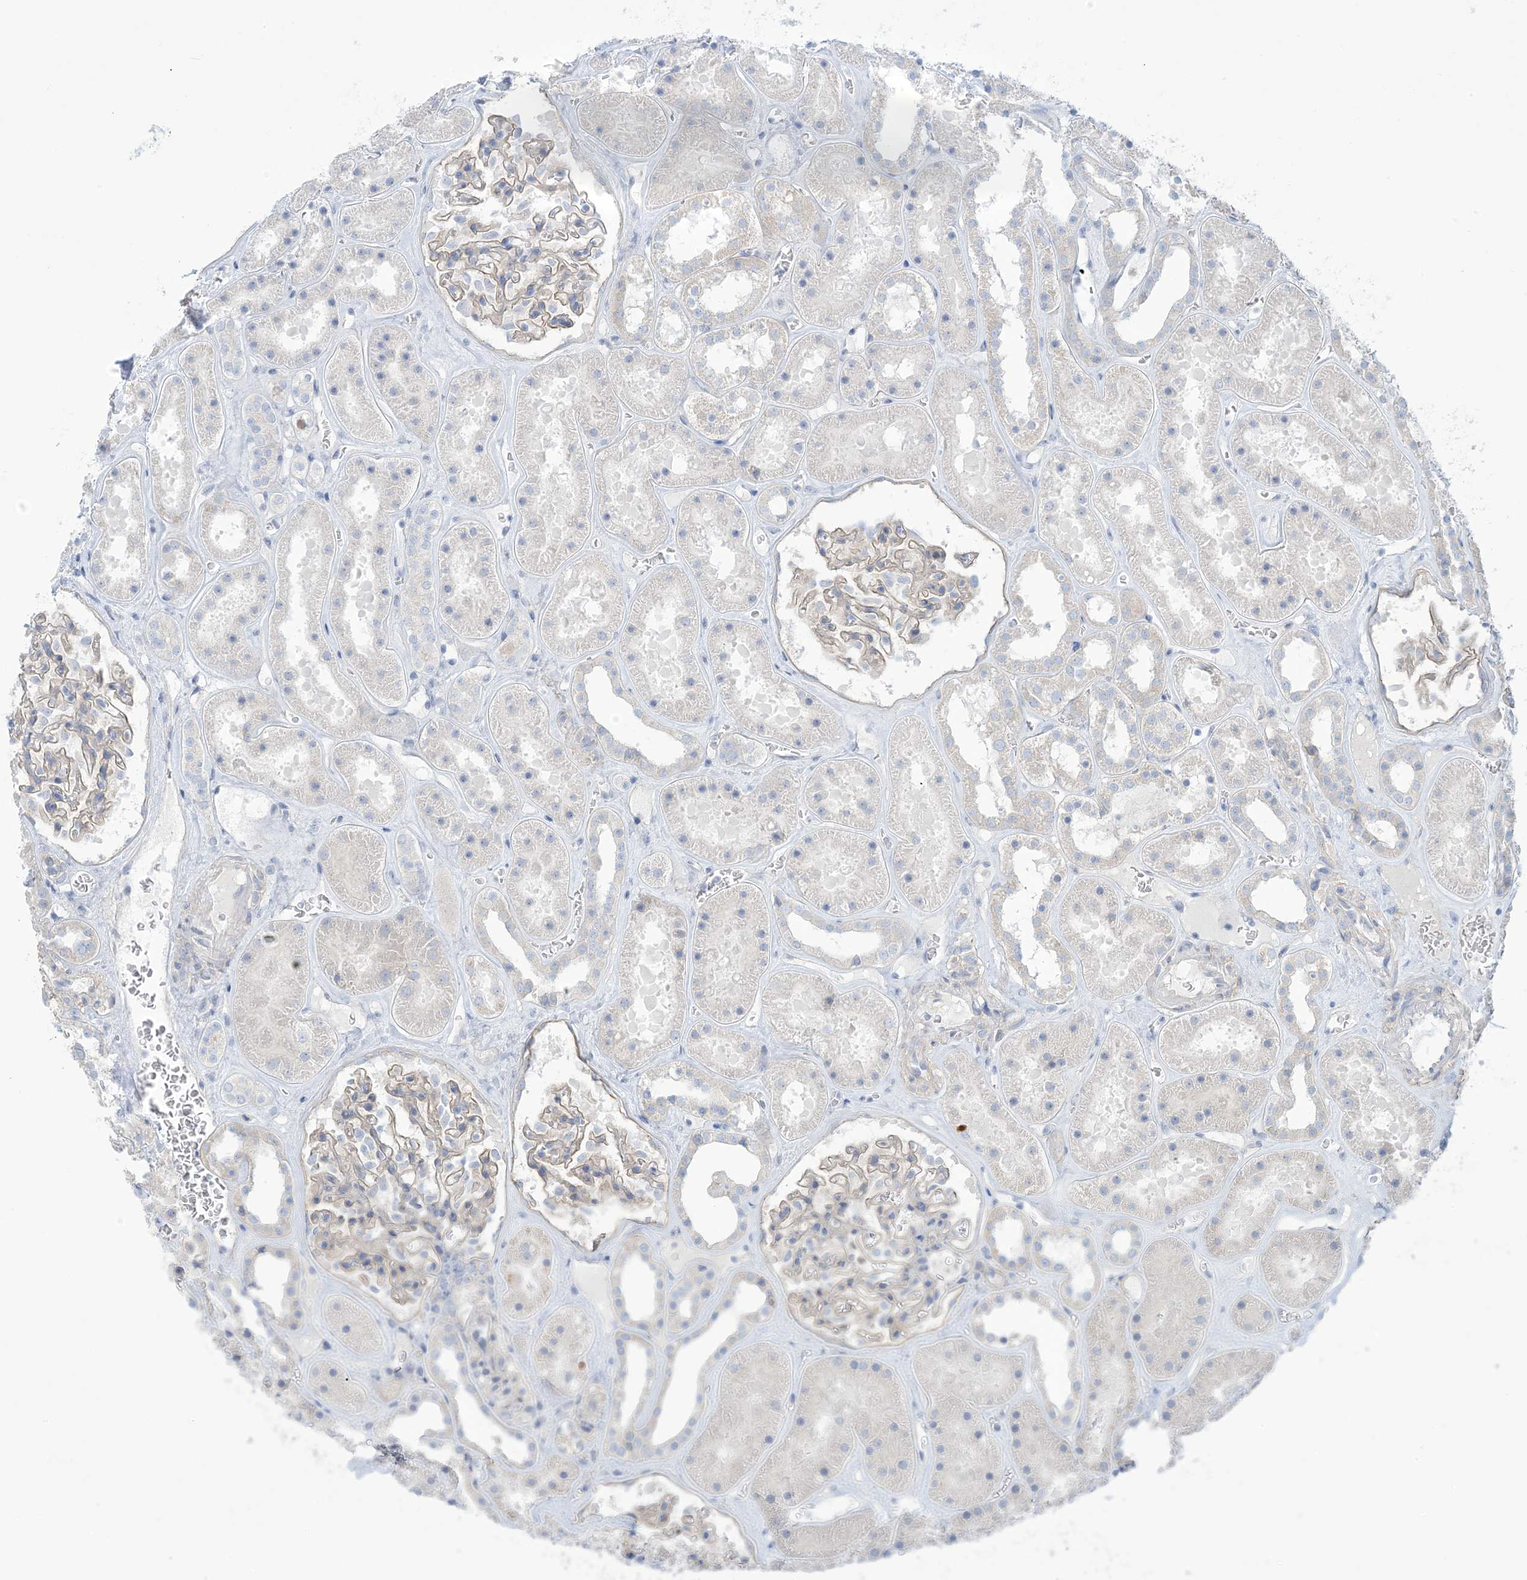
{"staining": {"intensity": "weak", "quantity": ">75%", "location": "cytoplasmic/membranous"}, "tissue": "kidney", "cell_type": "Cells in glomeruli", "image_type": "normal", "snomed": [{"axis": "morphology", "description": "Normal tissue, NOS"}, {"axis": "topography", "description": "Kidney"}], "caption": "Weak cytoplasmic/membranous expression for a protein is seen in approximately >75% of cells in glomeruli of benign kidney using immunohistochemistry.", "gene": "MTHFD2L", "patient": {"sex": "female", "age": 41}}